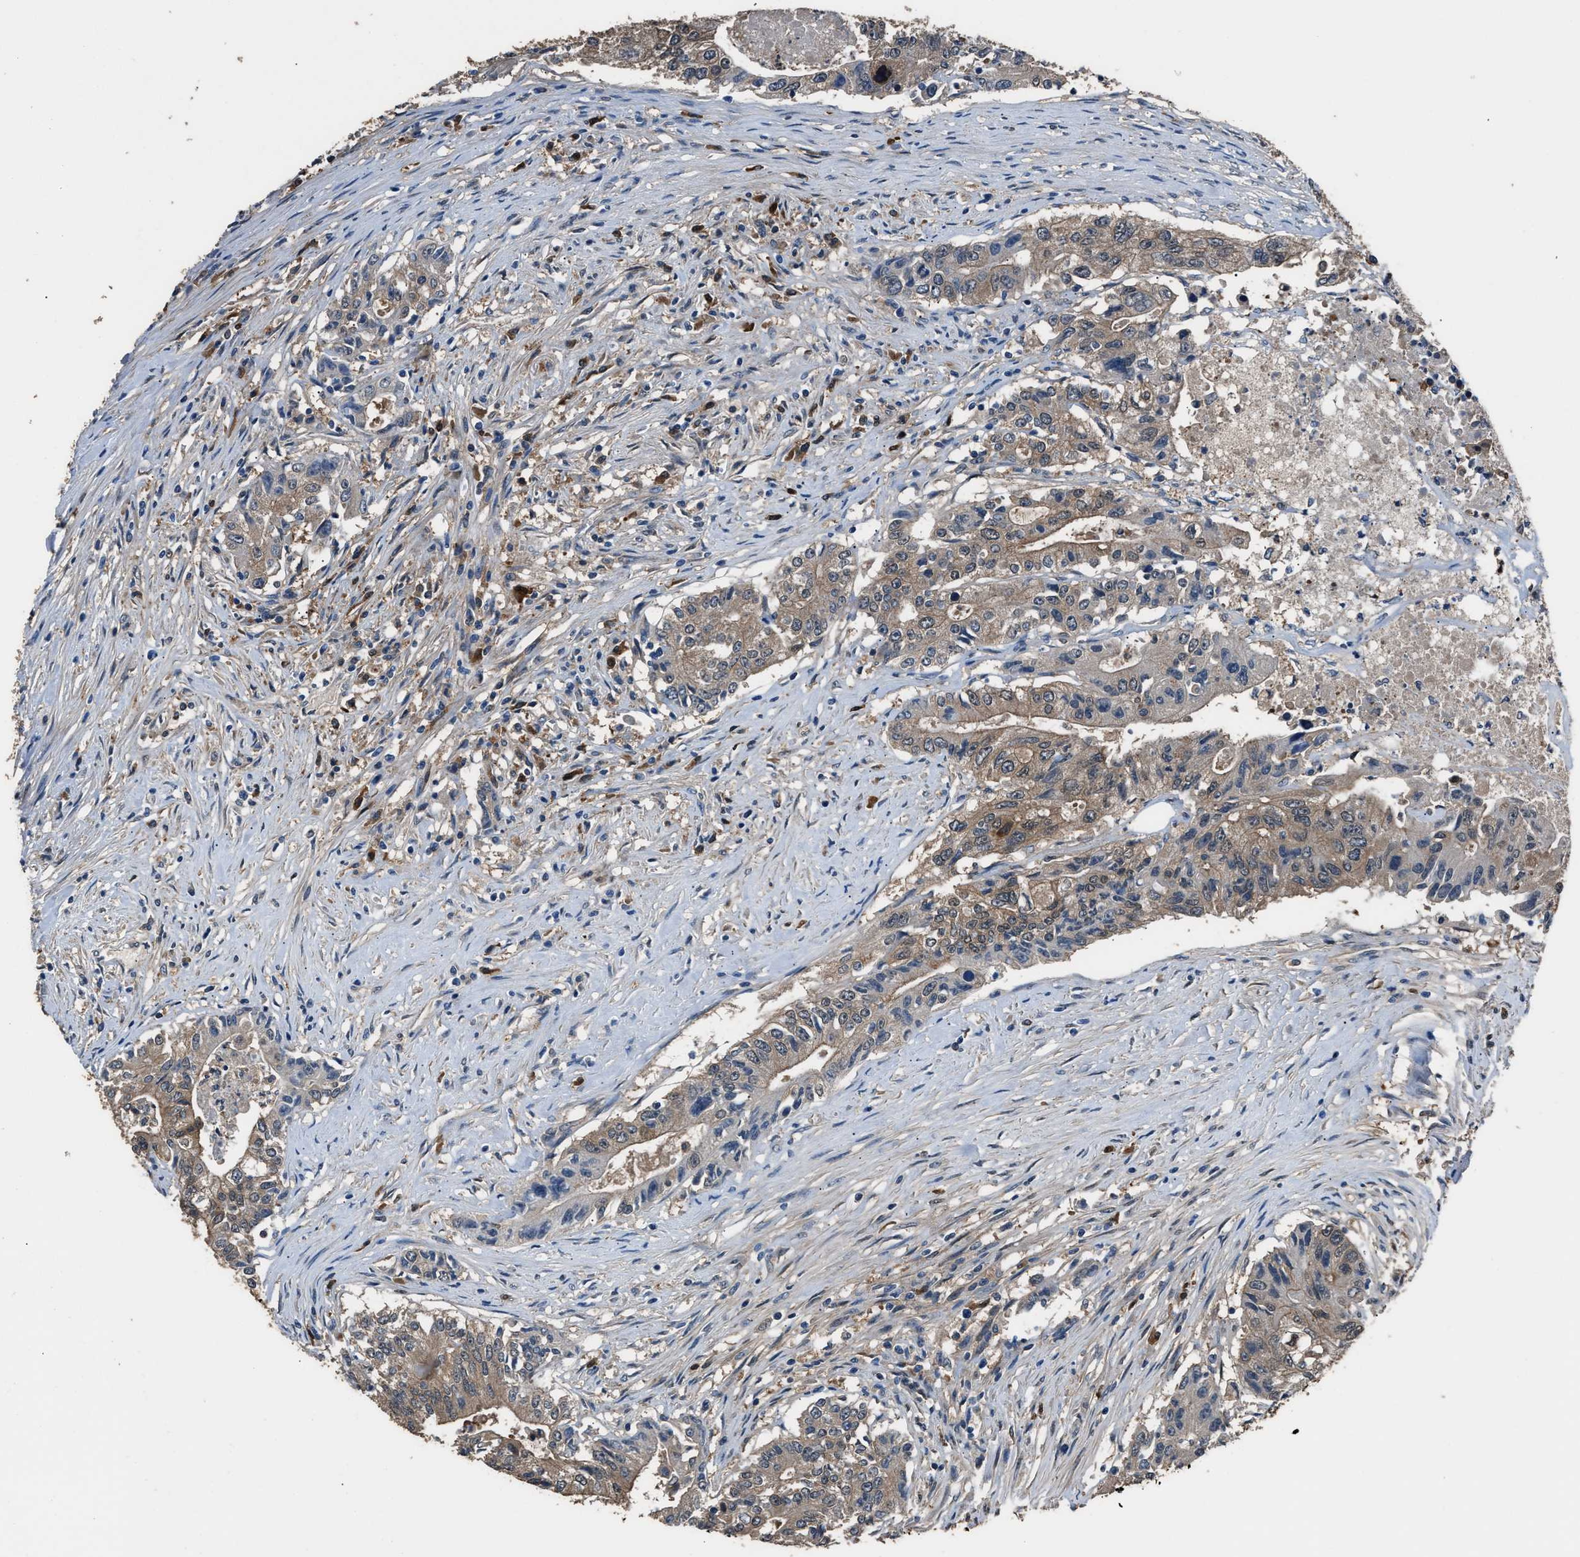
{"staining": {"intensity": "moderate", "quantity": ">75%", "location": "cytoplasmic/membranous"}, "tissue": "colorectal cancer", "cell_type": "Tumor cells", "image_type": "cancer", "snomed": [{"axis": "morphology", "description": "Adenocarcinoma, NOS"}, {"axis": "topography", "description": "Colon"}], "caption": "Immunohistochemistry (DAB (3,3'-diaminobenzidine)) staining of human colorectal cancer reveals moderate cytoplasmic/membranous protein positivity in about >75% of tumor cells. The staining is performed using DAB brown chromogen to label protein expression. The nuclei are counter-stained blue using hematoxylin.", "gene": "GSTP1", "patient": {"sex": "female", "age": 77}}